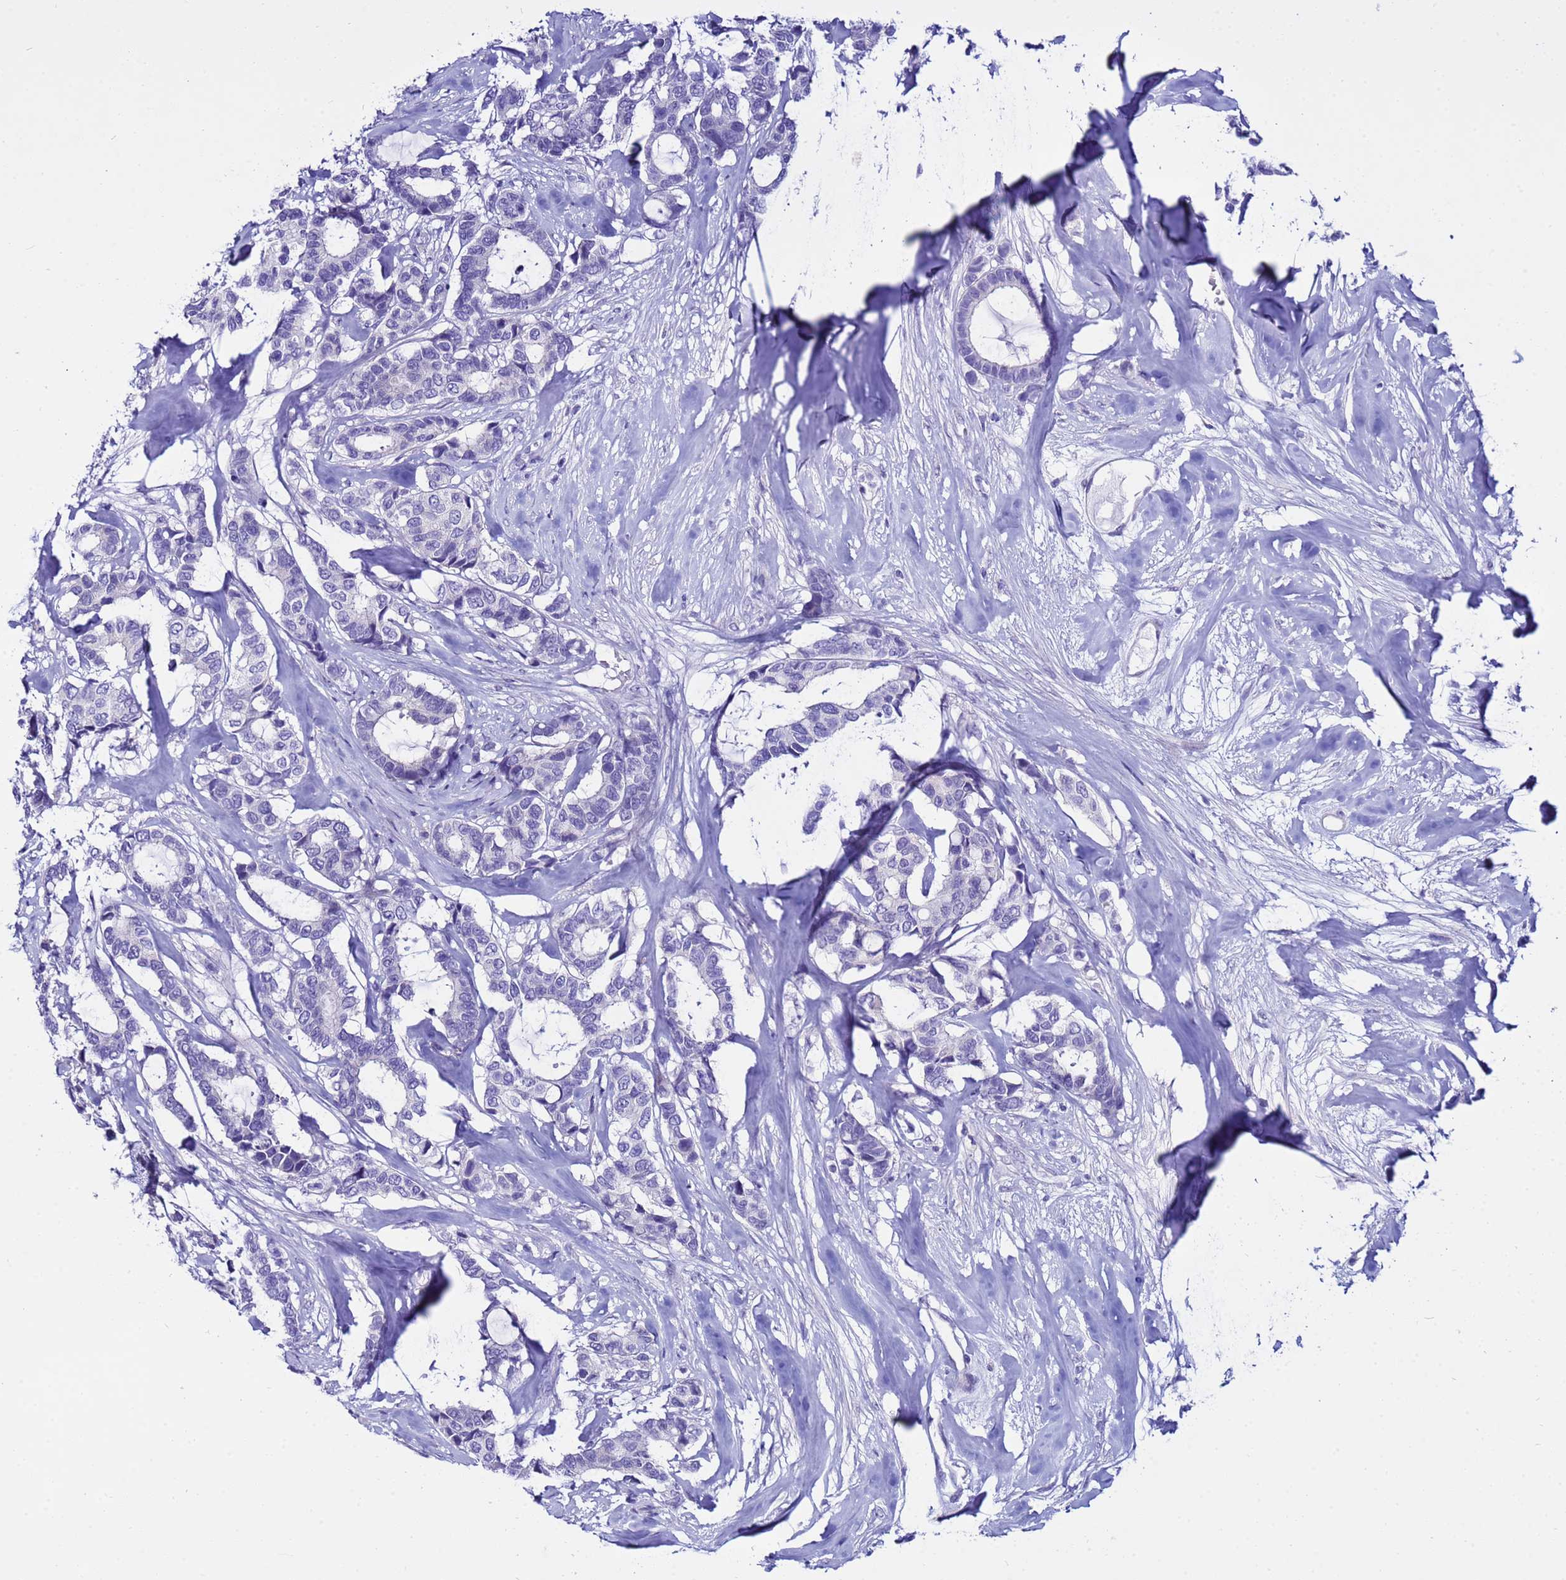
{"staining": {"intensity": "negative", "quantity": "none", "location": "none"}, "tissue": "breast cancer", "cell_type": "Tumor cells", "image_type": "cancer", "snomed": [{"axis": "morphology", "description": "Duct carcinoma"}, {"axis": "topography", "description": "Breast"}], "caption": "IHC of human breast intraductal carcinoma displays no staining in tumor cells. The staining is performed using DAB (3,3'-diaminobenzidine) brown chromogen with nuclei counter-stained in using hematoxylin.", "gene": "IGSF11", "patient": {"sex": "female", "age": 87}}